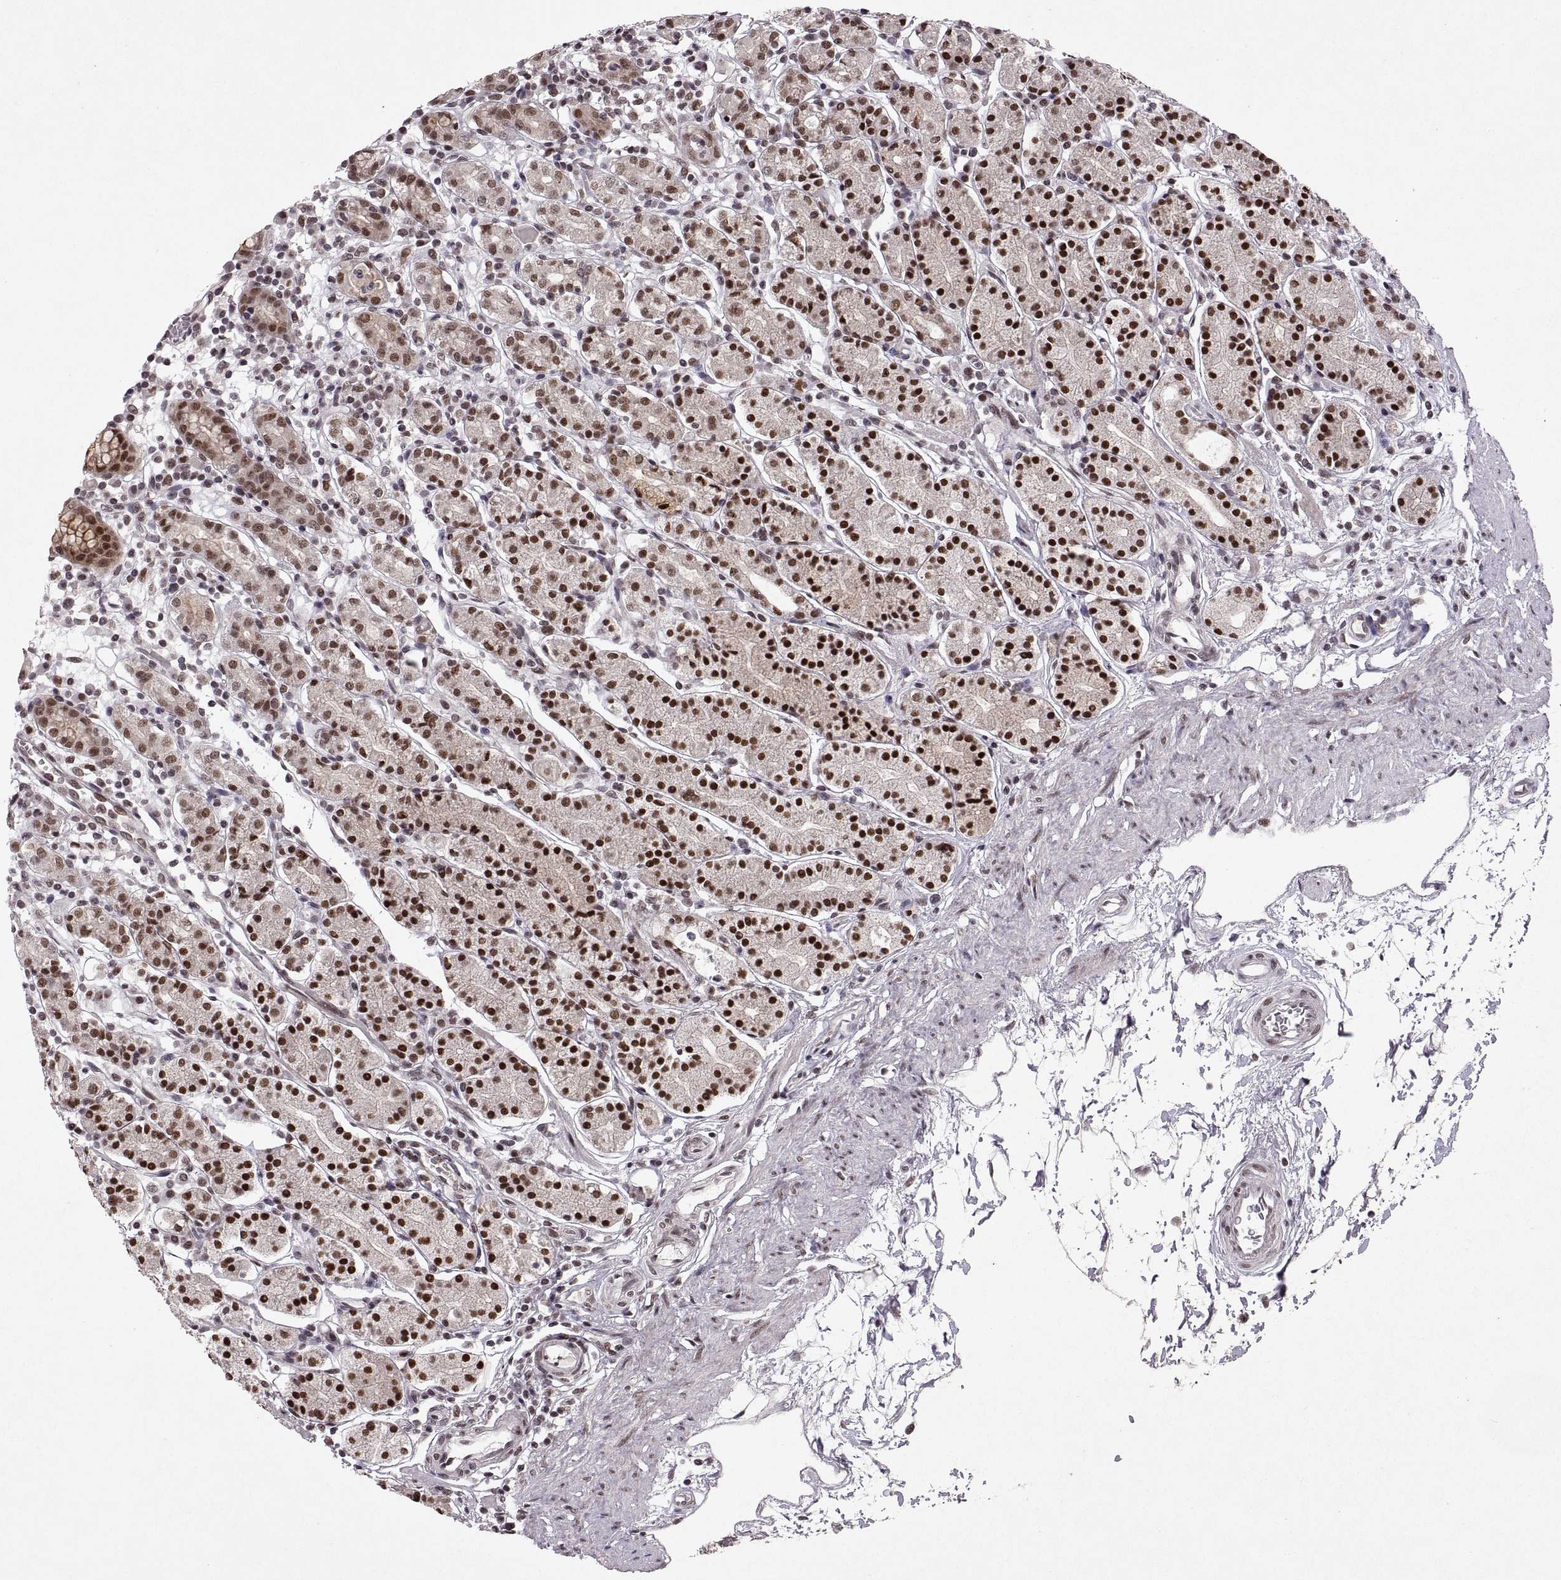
{"staining": {"intensity": "strong", "quantity": ">75%", "location": "nuclear"}, "tissue": "stomach", "cell_type": "Glandular cells", "image_type": "normal", "snomed": [{"axis": "morphology", "description": "Normal tissue, NOS"}, {"axis": "topography", "description": "Stomach, upper"}, {"axis": "topography", "description": "Stomach"}], "caption": "A micrograph showing strong nuclear positivity in about >75% of glandular cells in unremarkable stomach, as visualized by brown immunohistochemical staining.", "gene": "MT1E", "patient": {"sex": "male", "age": 62}}